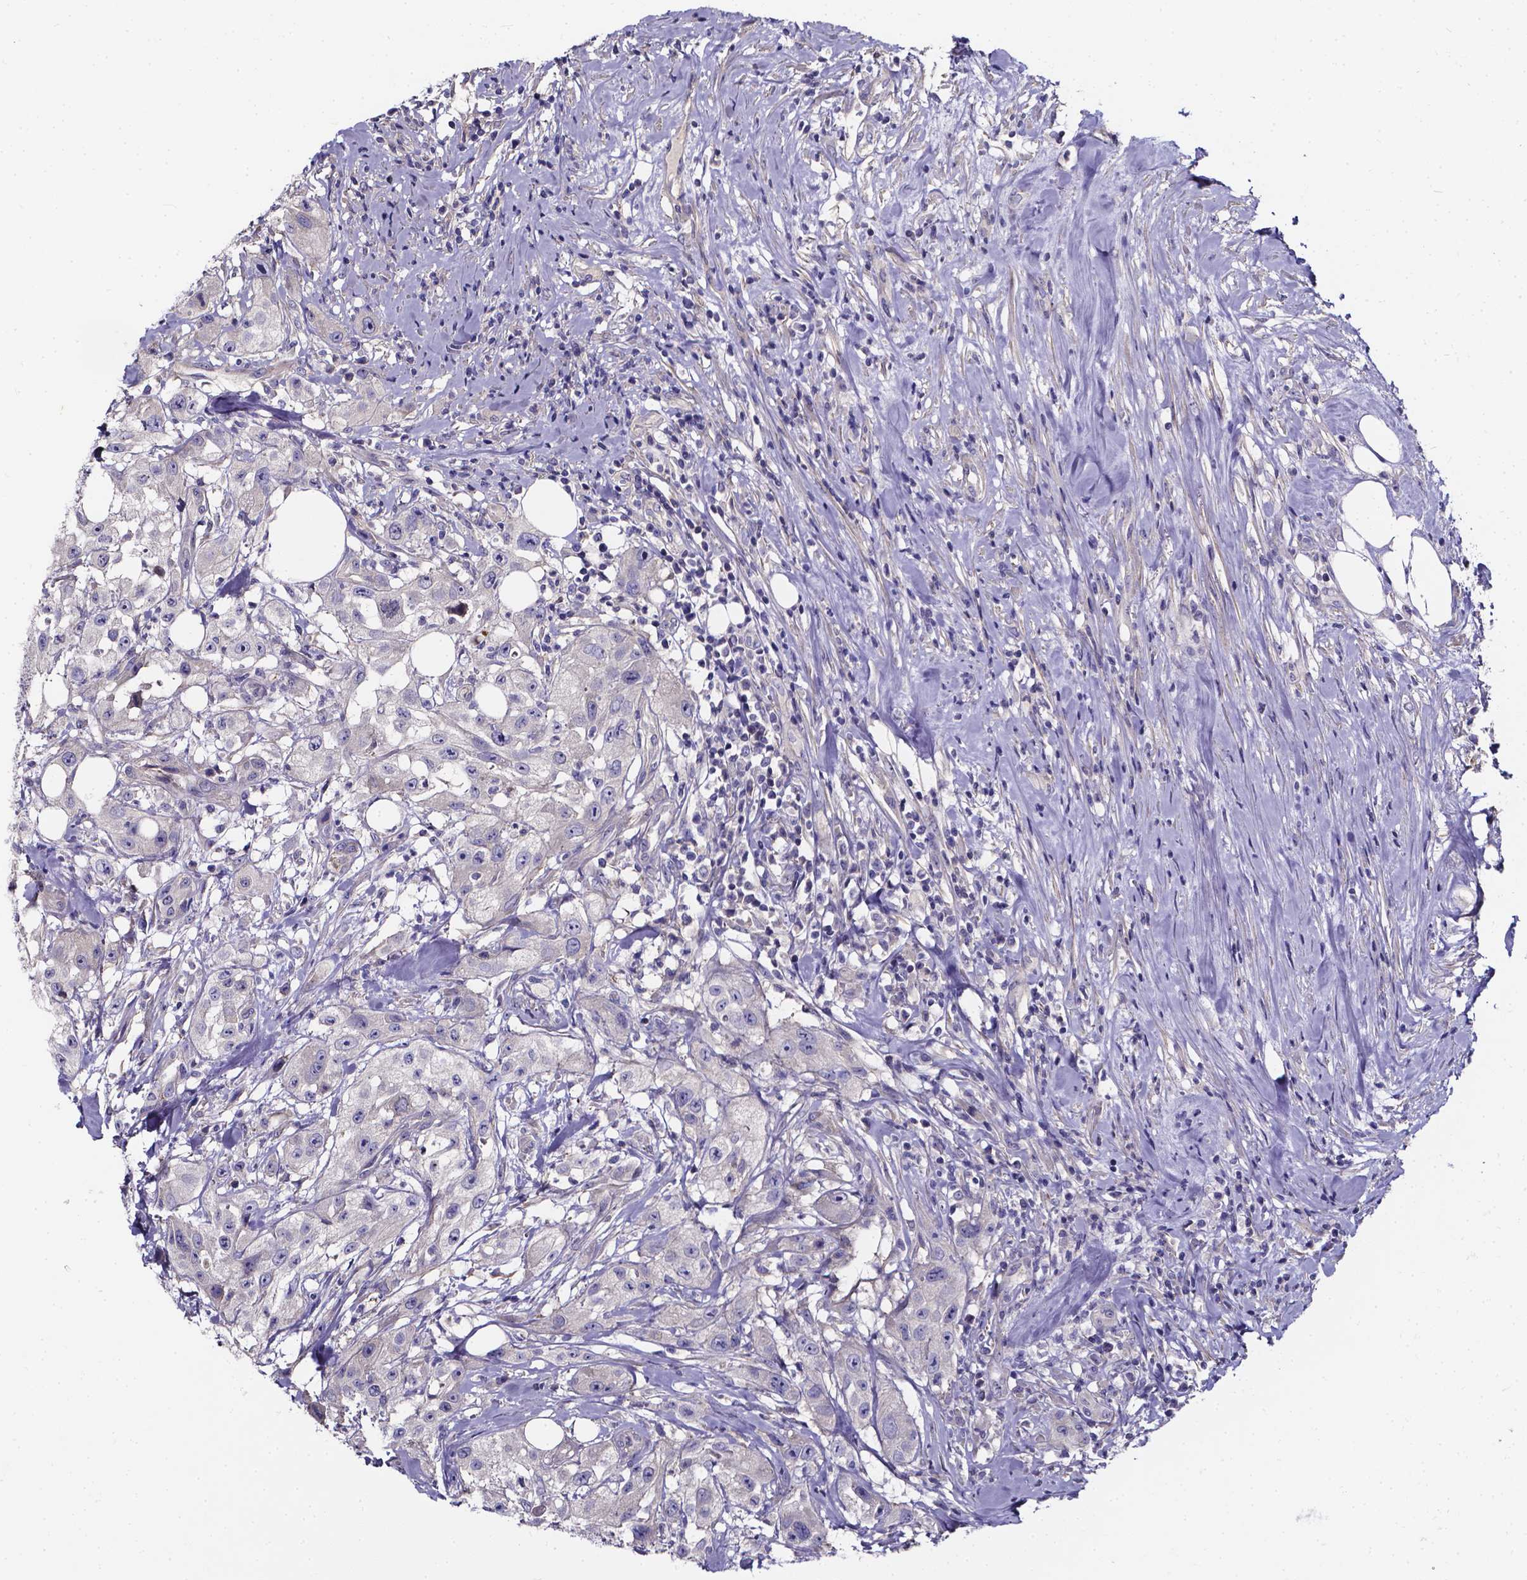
{"staining": {"intensity": "negative", "quantity": "none", "location": "none"}, "tissue": "urothelial cancer", "cell_type": "Tumor cells", "image_type": "cancer", "snomed": [{"axis": "morphology", "description": "Urothelial carcinoma, High grade"}, {"axis": "topography", "description": "Urinary bladder"}], "caption": "This is an immunohistochemistry (IHC) micrograph of urothelial carcinoma (high-grade). There is no staining in tumor cells.", "gene": "CACNG8", "patient": {"sex": "male", "age": 79}}